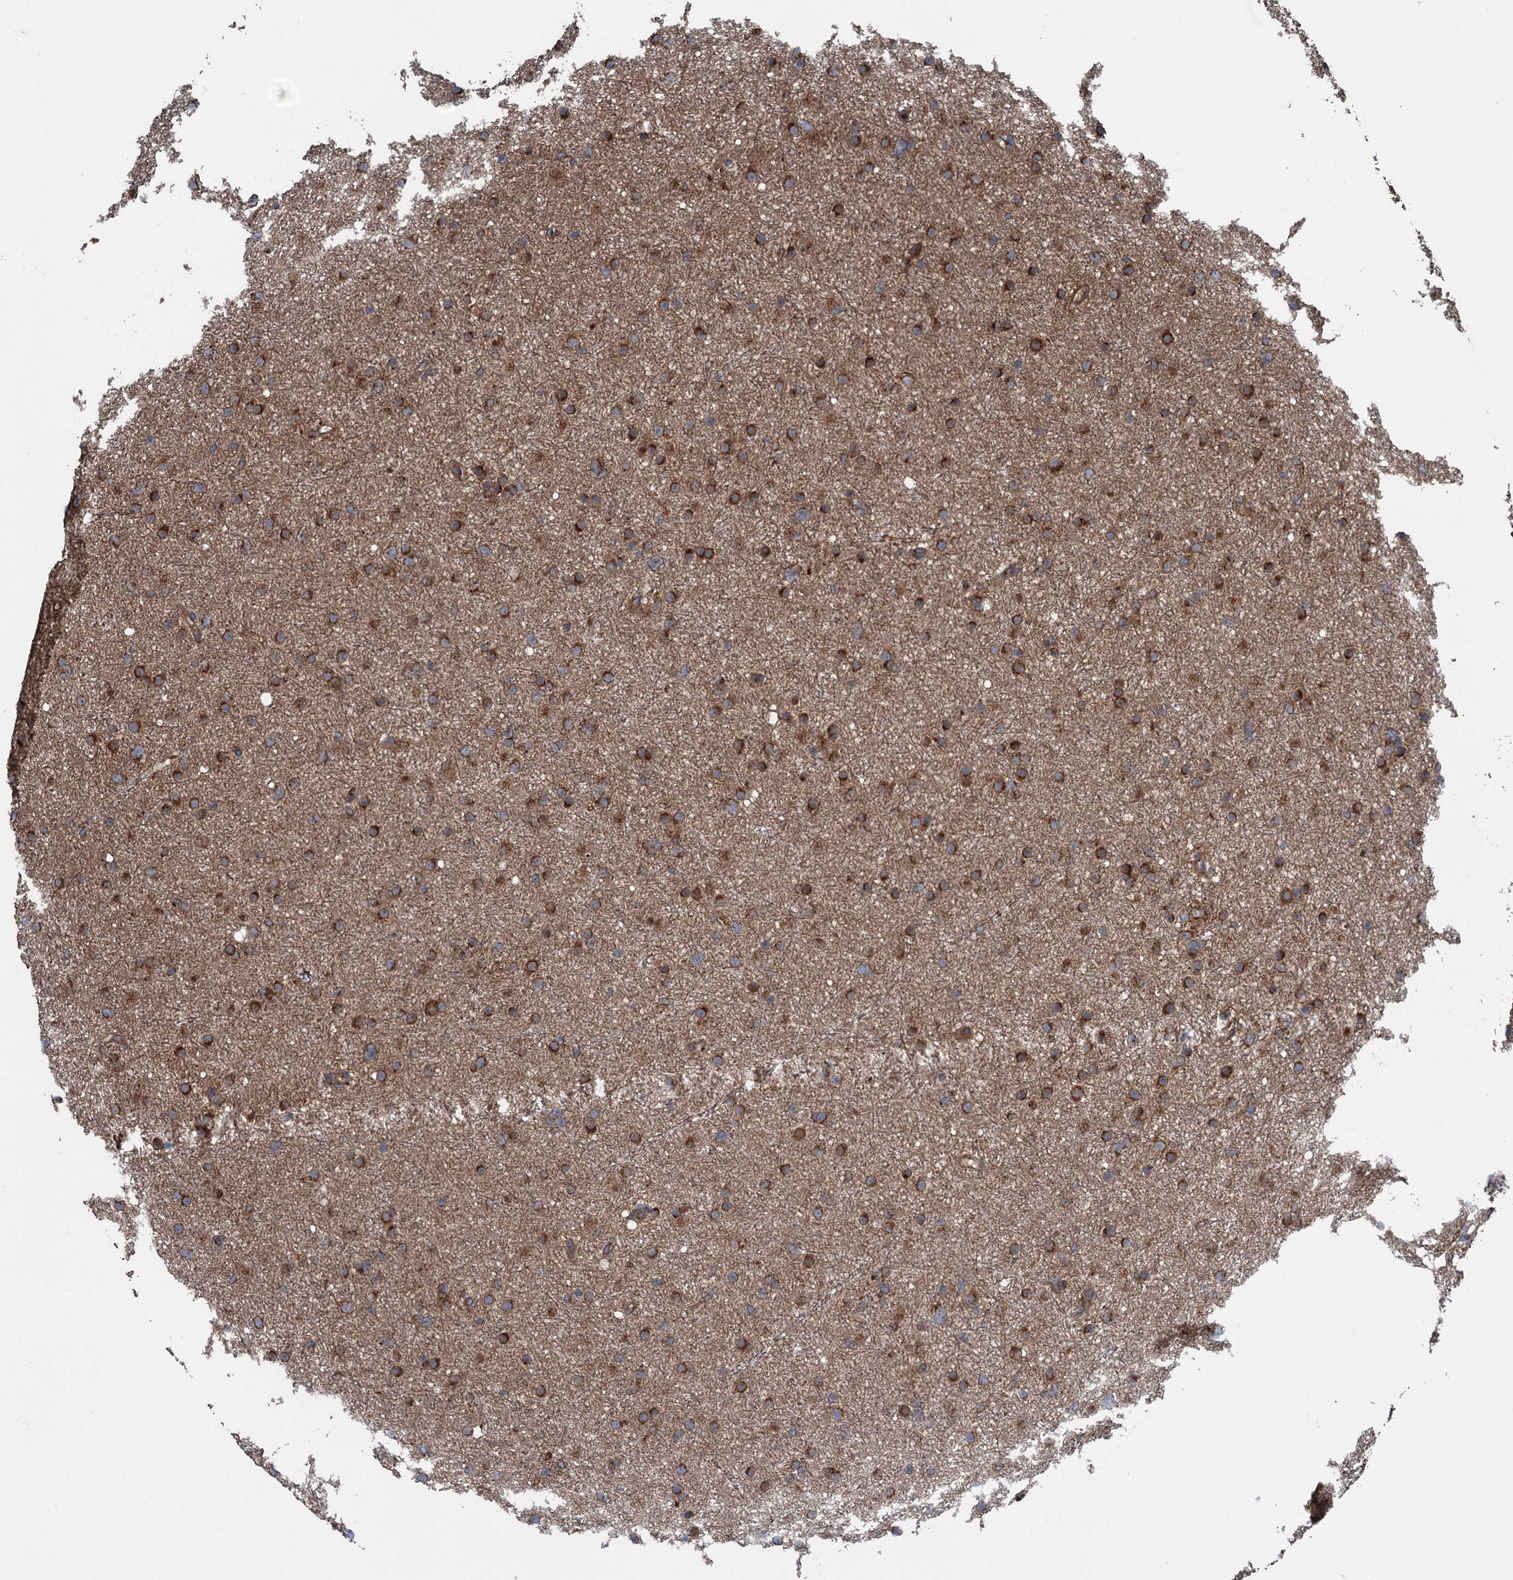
{"staining": {"intensity": "strong", "quantity": ">75%", "location": "cytoplasmic/membranous"}, "tissue": "glioma", "cell_type": "Tumor cells", "image_type": "cancer", "snomed": [{"axis": "morphology", "description": "Glioma, malignant, Low grade"}, {"axis": "topography", "description": "Cerebral cortex"}], "caption": "Tumor cells display strong cytoplasmic/membranous positivity in about >75% of cells in malignant glioma (low-grade).", "gene": "CALCOCO1", "patient": {"sex": "female", "age": 39}}